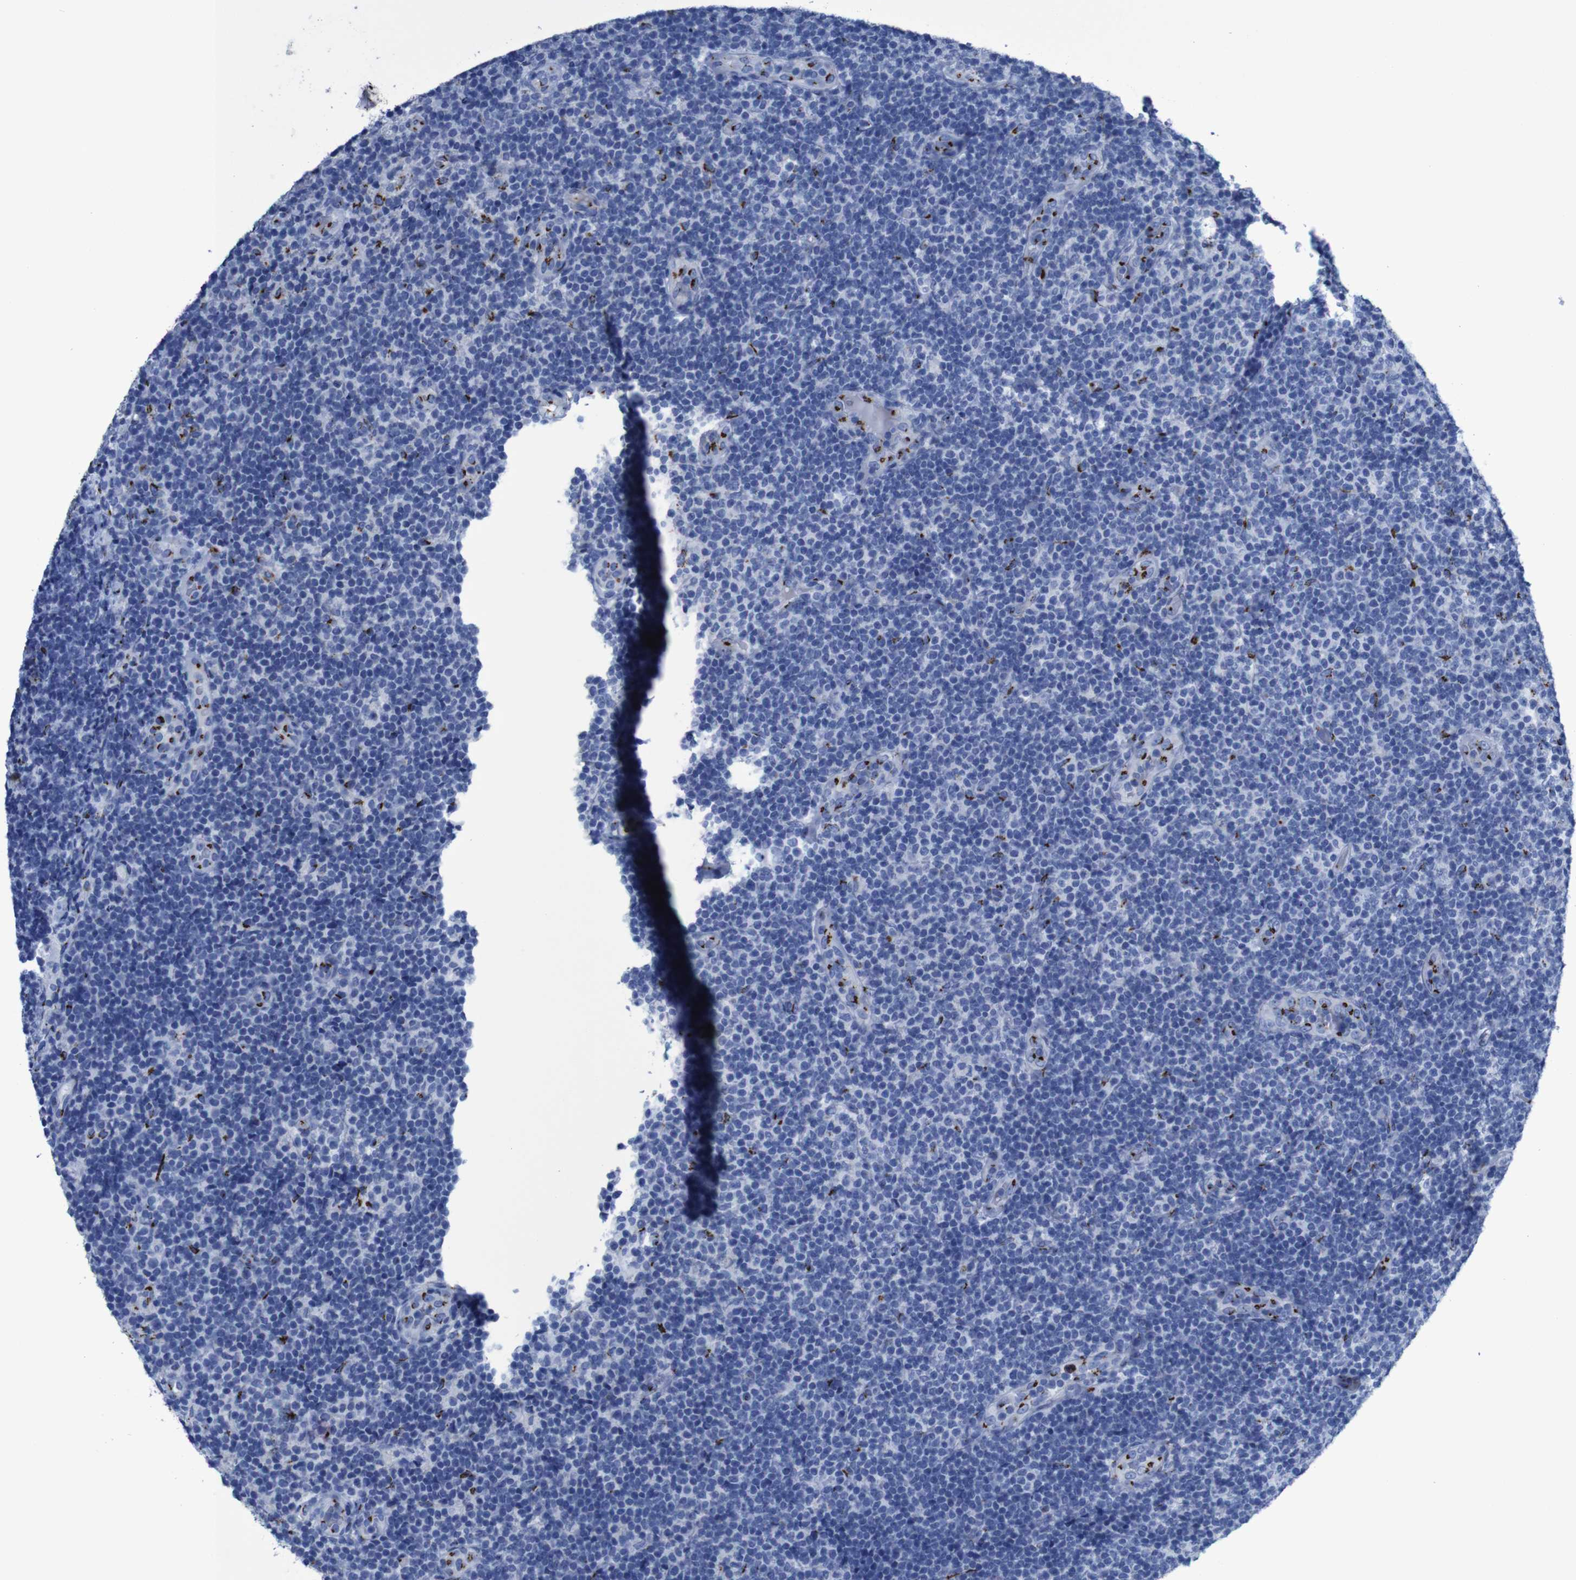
{"staining": {"intensity": "strong", "quantity": "<25%", "location": "cytoplasmic/membranous"}, "tissue": "lymphoma", "cell_type": "Tumor cells", "image_type": "cancer", "snomed": [{"axis": "morphology", "description": "Malignant lymphoma, non-Hodgkin's type, Low grade"}, {"axis": "topography", "description": "Lymph node"}], "caption": "IHC of human lymphoma displays medium levels of strong cytoplasmic/membranous staining in approximately <25% of tumor cells.", "gene": "GOLM1", "patient": {"sex": "male", "age": 83}}